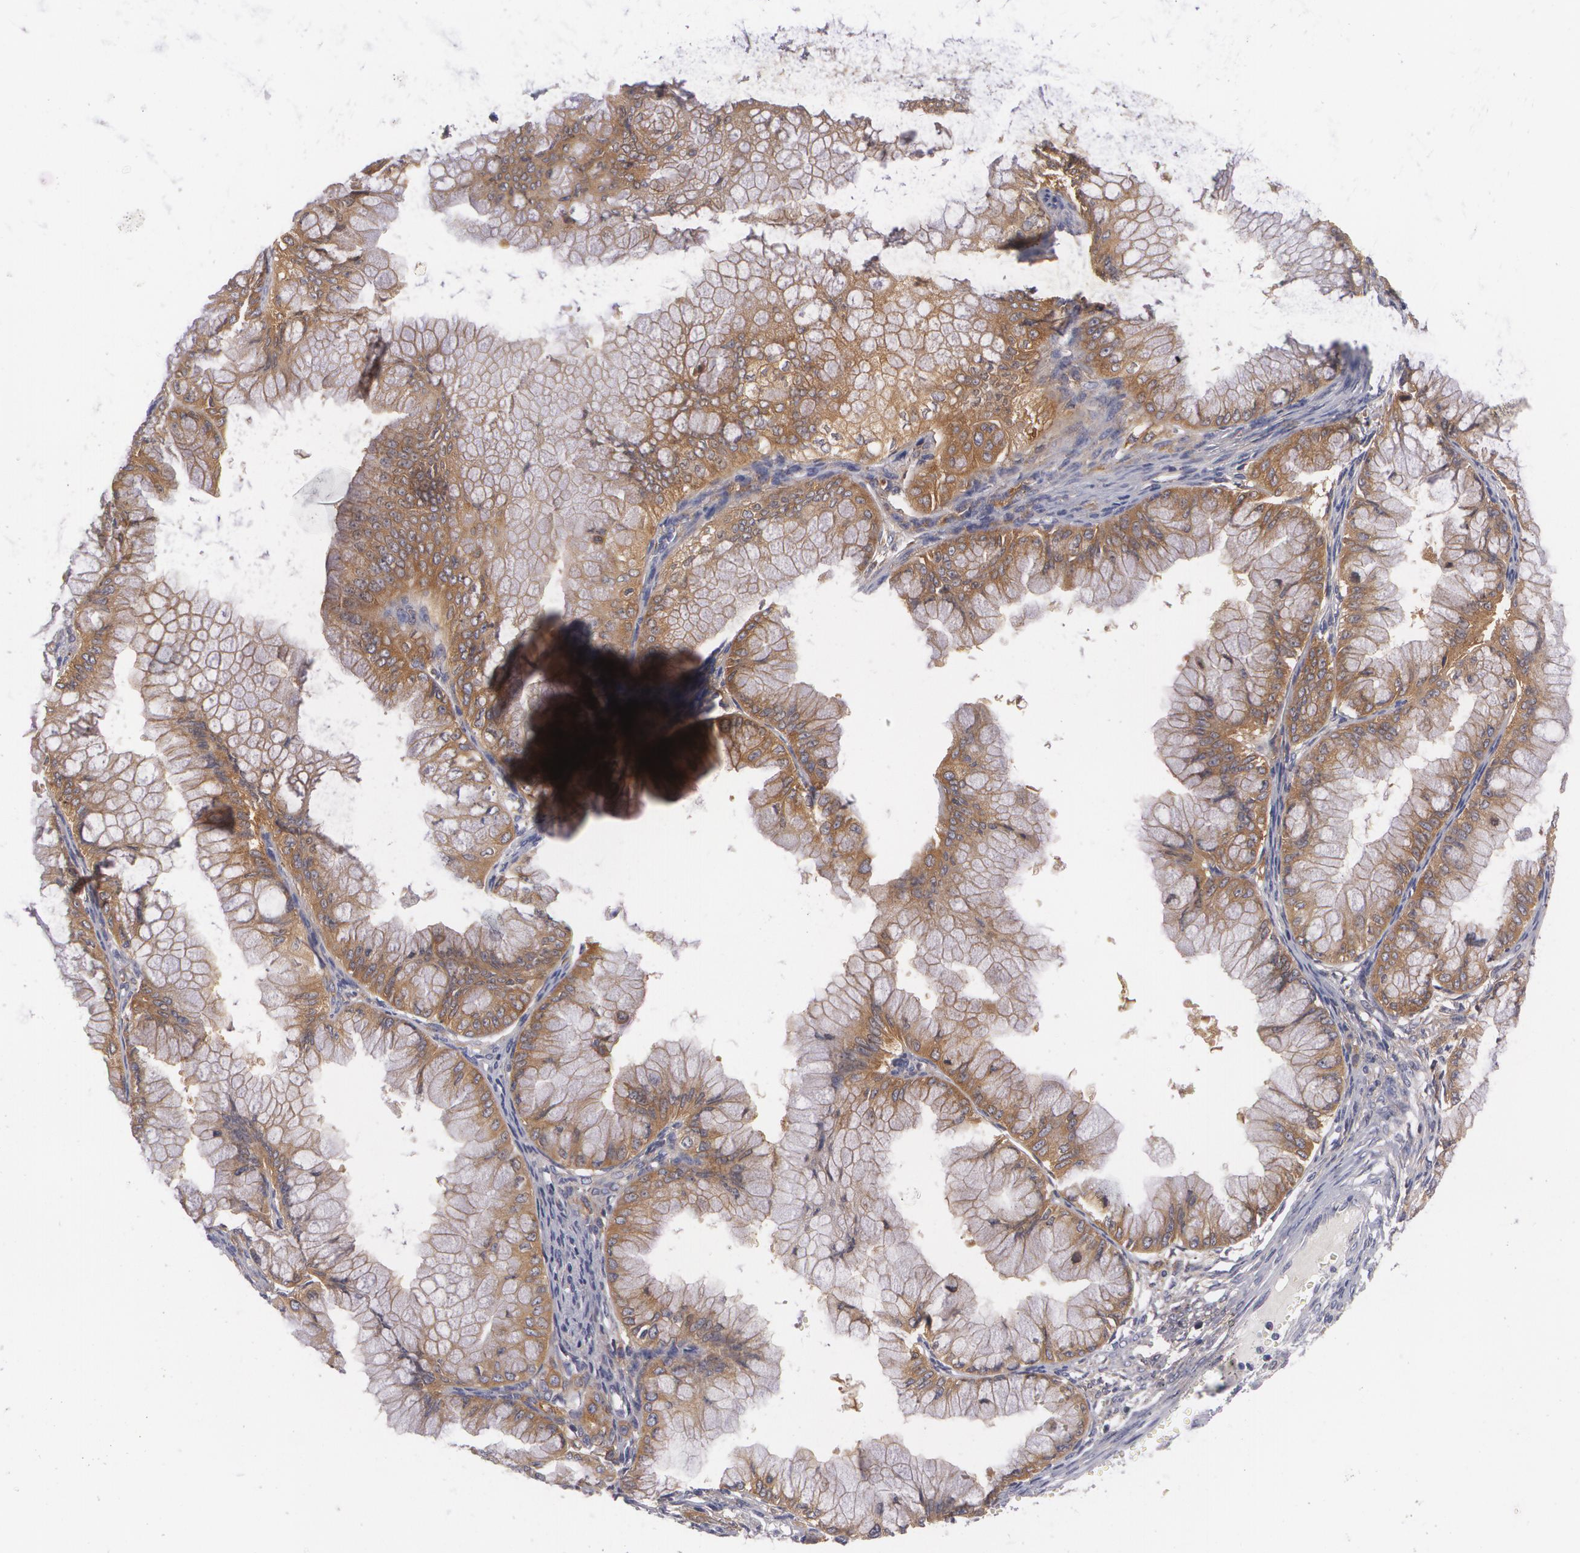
{"staining": {"intensity": "moderate", "quantity": ">75%", "location": "cytoplasmic/membranous"}, "tissue": "ovarian cancer", "cell_type": "Tumor cells", "image_type": "cancer", "snomed": [{"axis": "morphology", "description": "Cystadenocarcinoma, mucinous, NOS"}, {"axis": "topography", "description": "Ovary"}], "caption": "A micrograph of human ovarian cancer stained for a protein exhibits moderate cytoplasmic/membranous brown staining in tumor cells.", "gene": "CASK", "patient": {"sex": "female", "age": 63}}